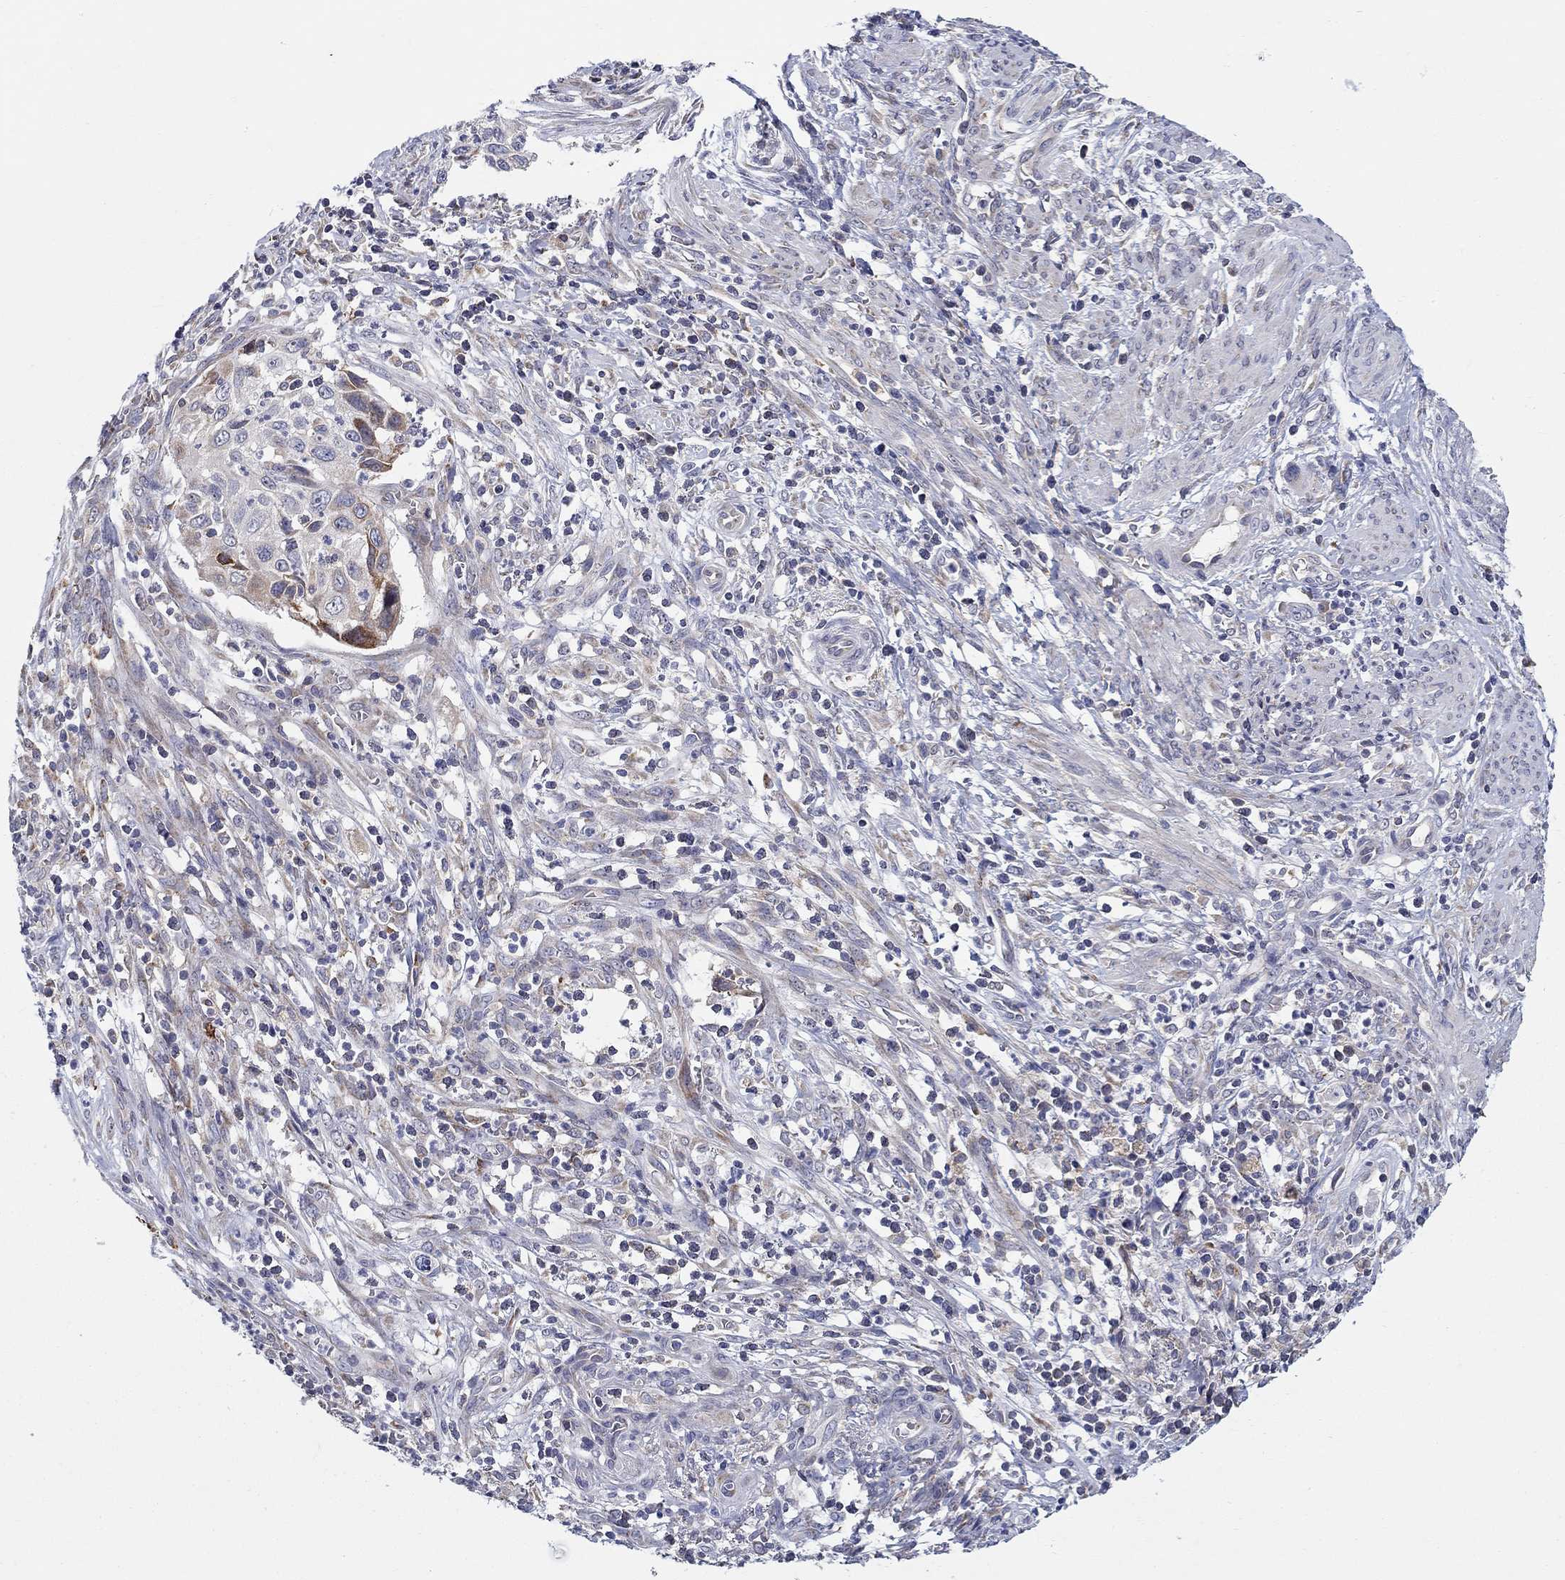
{"staining": {"intensity": "negative", "quantity": "none", "location": "none"}, "tissue": "cervical cancer", "cell_type": "Tumor cells", "image_type": "cancer", "snomed": [{"axis": "morphology", "description": "Squamous cell carcinoma, NOS"}, {"axis": "topography", "description": "Cervix"}], "caption": "Tumor cells are negative for brown protein staining in cervical cancer.", "gene": "QRFPR", "patient": {"sex": "female", "age": 70}}